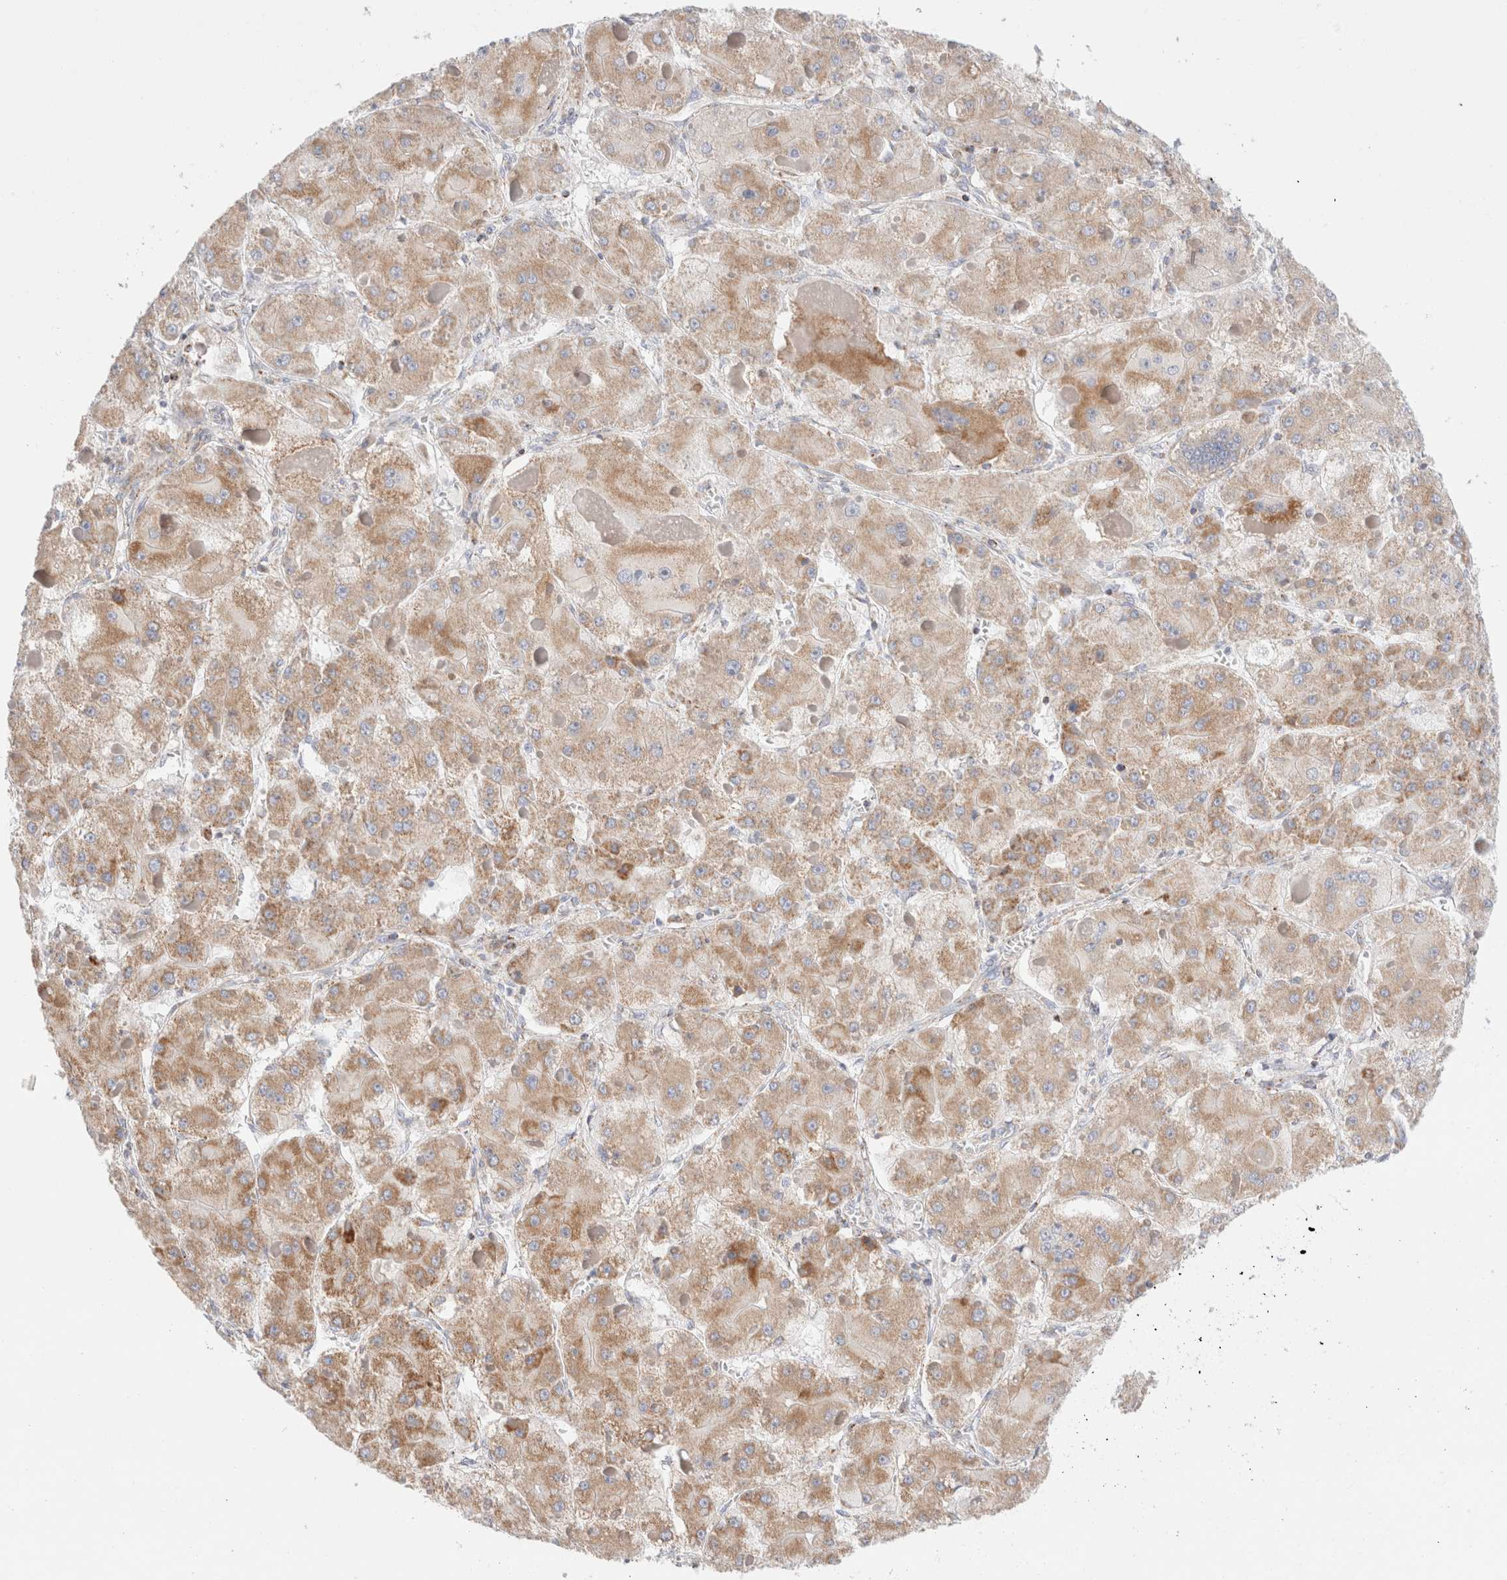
{"staining": {"intensity": "weak", "quantity": ">75%", "location": "cytoplasmic/membranous"}, "tissue": "liver cancer", "cell_type": "Tumor cells", "image_type": "cancer", "snomed": [{"axis": "morphology", "description": "Carcinoma, Hepatocellular, NOS"}, {"axis": "topography", "description": "Liver"}], "caption": "Protein analysis of liver hepatocellular carcinoma tissue reveals weak cytoplasmic/membranous expression in about >75% of tumor cells.", "gene": "ATP6V1C1", "patient": {"sex": "female", "age": 73}}